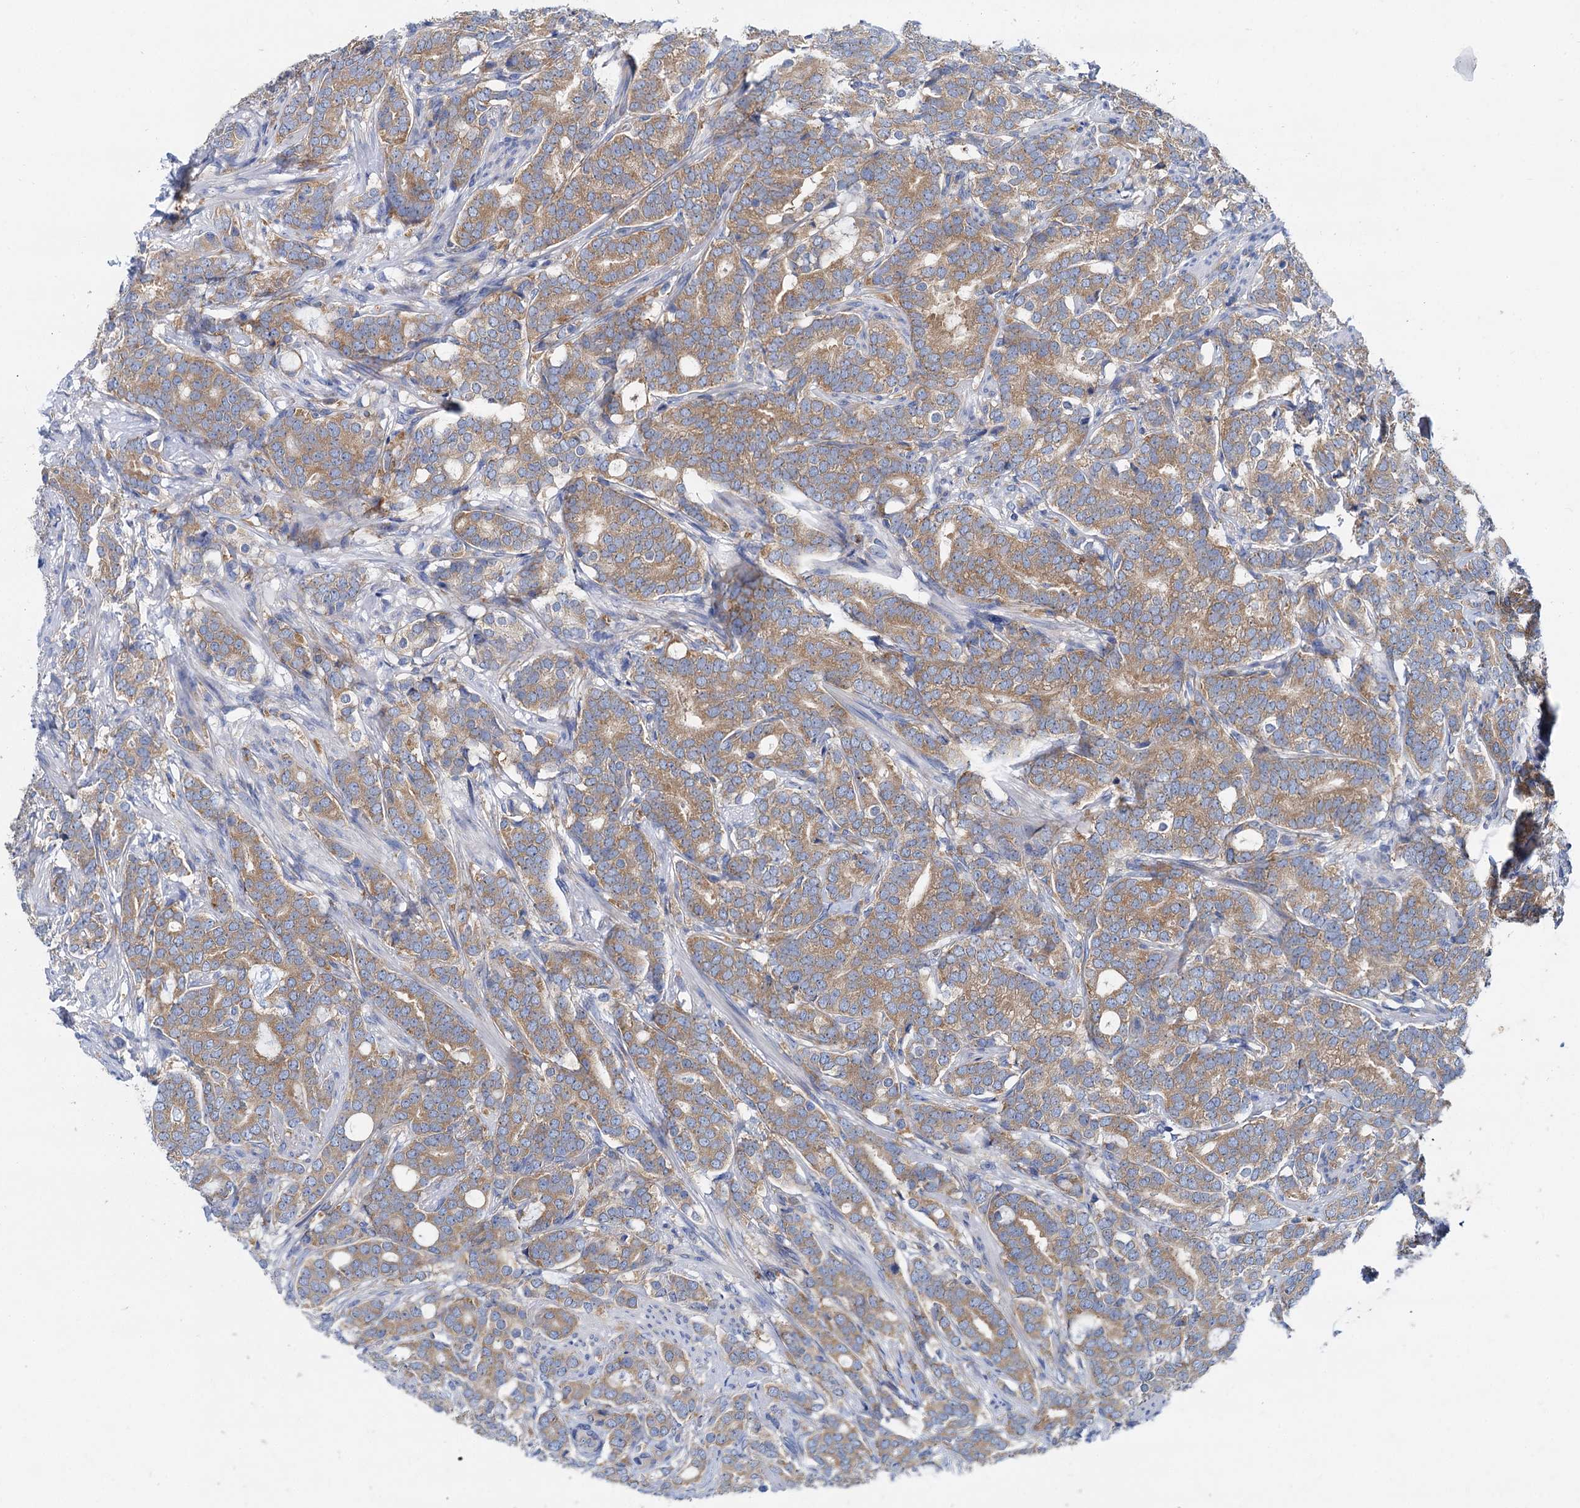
{"staining": {"intensity": "moderate", "quantity": ">75%", "location": "cytoplasmic/membranous"}, "tissue": "prostate cancer", "cell_type": "Tumor cells", "image_type": "cancer", "snomed": [{"axis": "morphology", "description": "Adenocarcinoma, Low grade"}, {"axis": "topography", "description": "Prostate"}], "caption": "A histopathology image of human prostate cancer (low-grade adenocarcinoma) stained for a protein demonstrates moderate cytoplasmic/membranous brown staining in tumor cells.", "gene": "QARS1", "patient": {"sex": "male", "age": 71}}